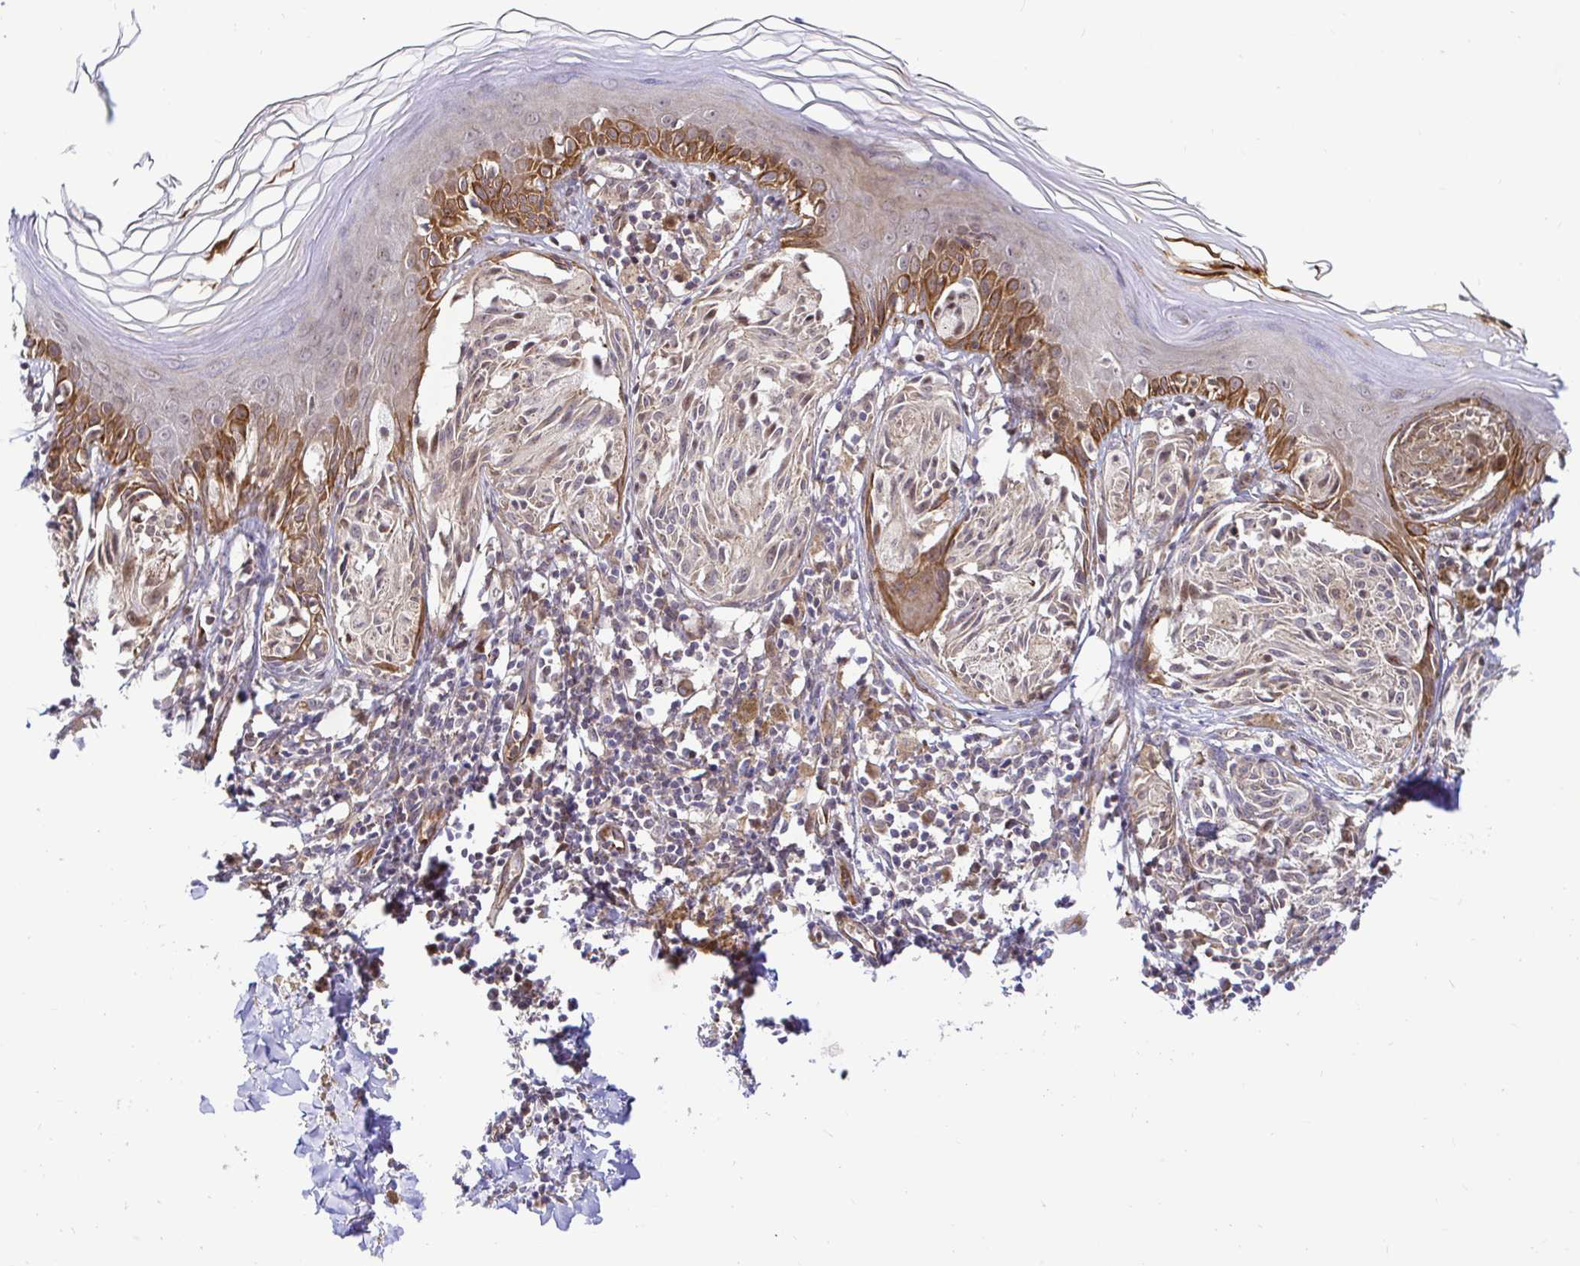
{"staining": {"intensity": "weak", "quantity": "<25%", "location": "cytoplasmic/membranous"}, "tissue": "melanoma", "cell_type": "Tumor cells", "image_type": "cancer", "snomed": [{"axis": "morphology", "description": "Malignant melanoma, NOS"}, {"axis": "topography", "description": "Skin"}], "caption": "Immunohistochemistry (IHC) image of neoplastic tissue: malignant melanoma stained with DAB (3,3'-diaminobenzidine) displays no significant protein expression in tumor cells. The staining is performed using DAB (3,3'-diaminobenzidine) brown chromogen with nuclei counter-stained in using hematoxylin.", "gene": "TRIM55", "patient": {"sex": "female", "age": 38}}